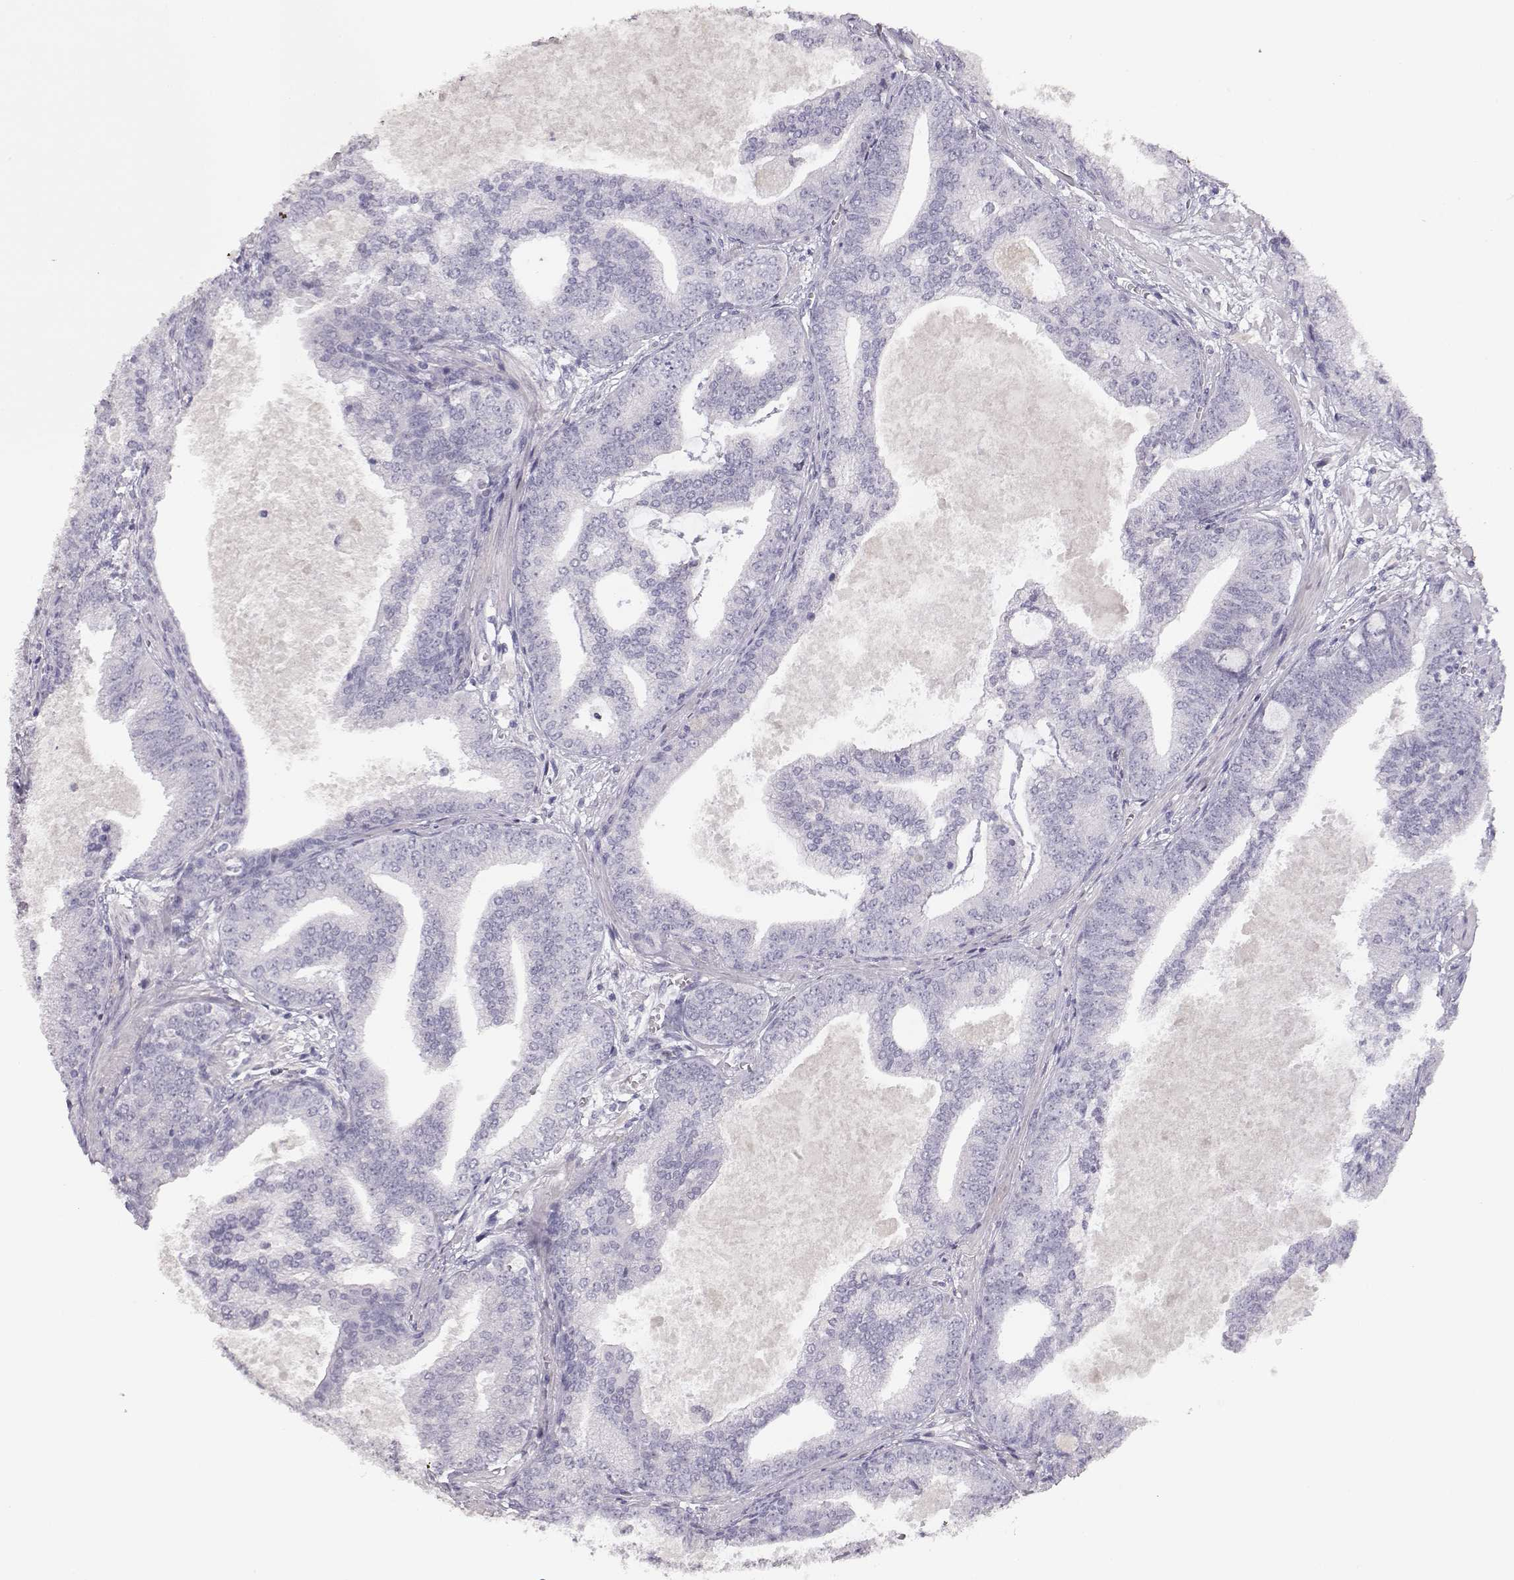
{"staining": {"intensity": "negative", "quantity": "none", "location": "none"}, "tissue": "prostate cancer", "cell_type": "Tumor cells", "image_type": "cancer", "snomed": [{"axis": "morphology", "description": "Adenocarcinoma, NOS"}, {"axis": "topography", "description": "Prostate"}], "caption": "The immunohistochemistry micrograph has no significant positivity in tumor cells of prostate adenocarcinoma tissue. (Stains: DAB immunohistochemistry (IHC) with hematoxylin counter stain, Microscopy: brightfield microscopy at high magnification).", "gene": "TKTL1", "patient": {"sex": "male", "age": 64}}